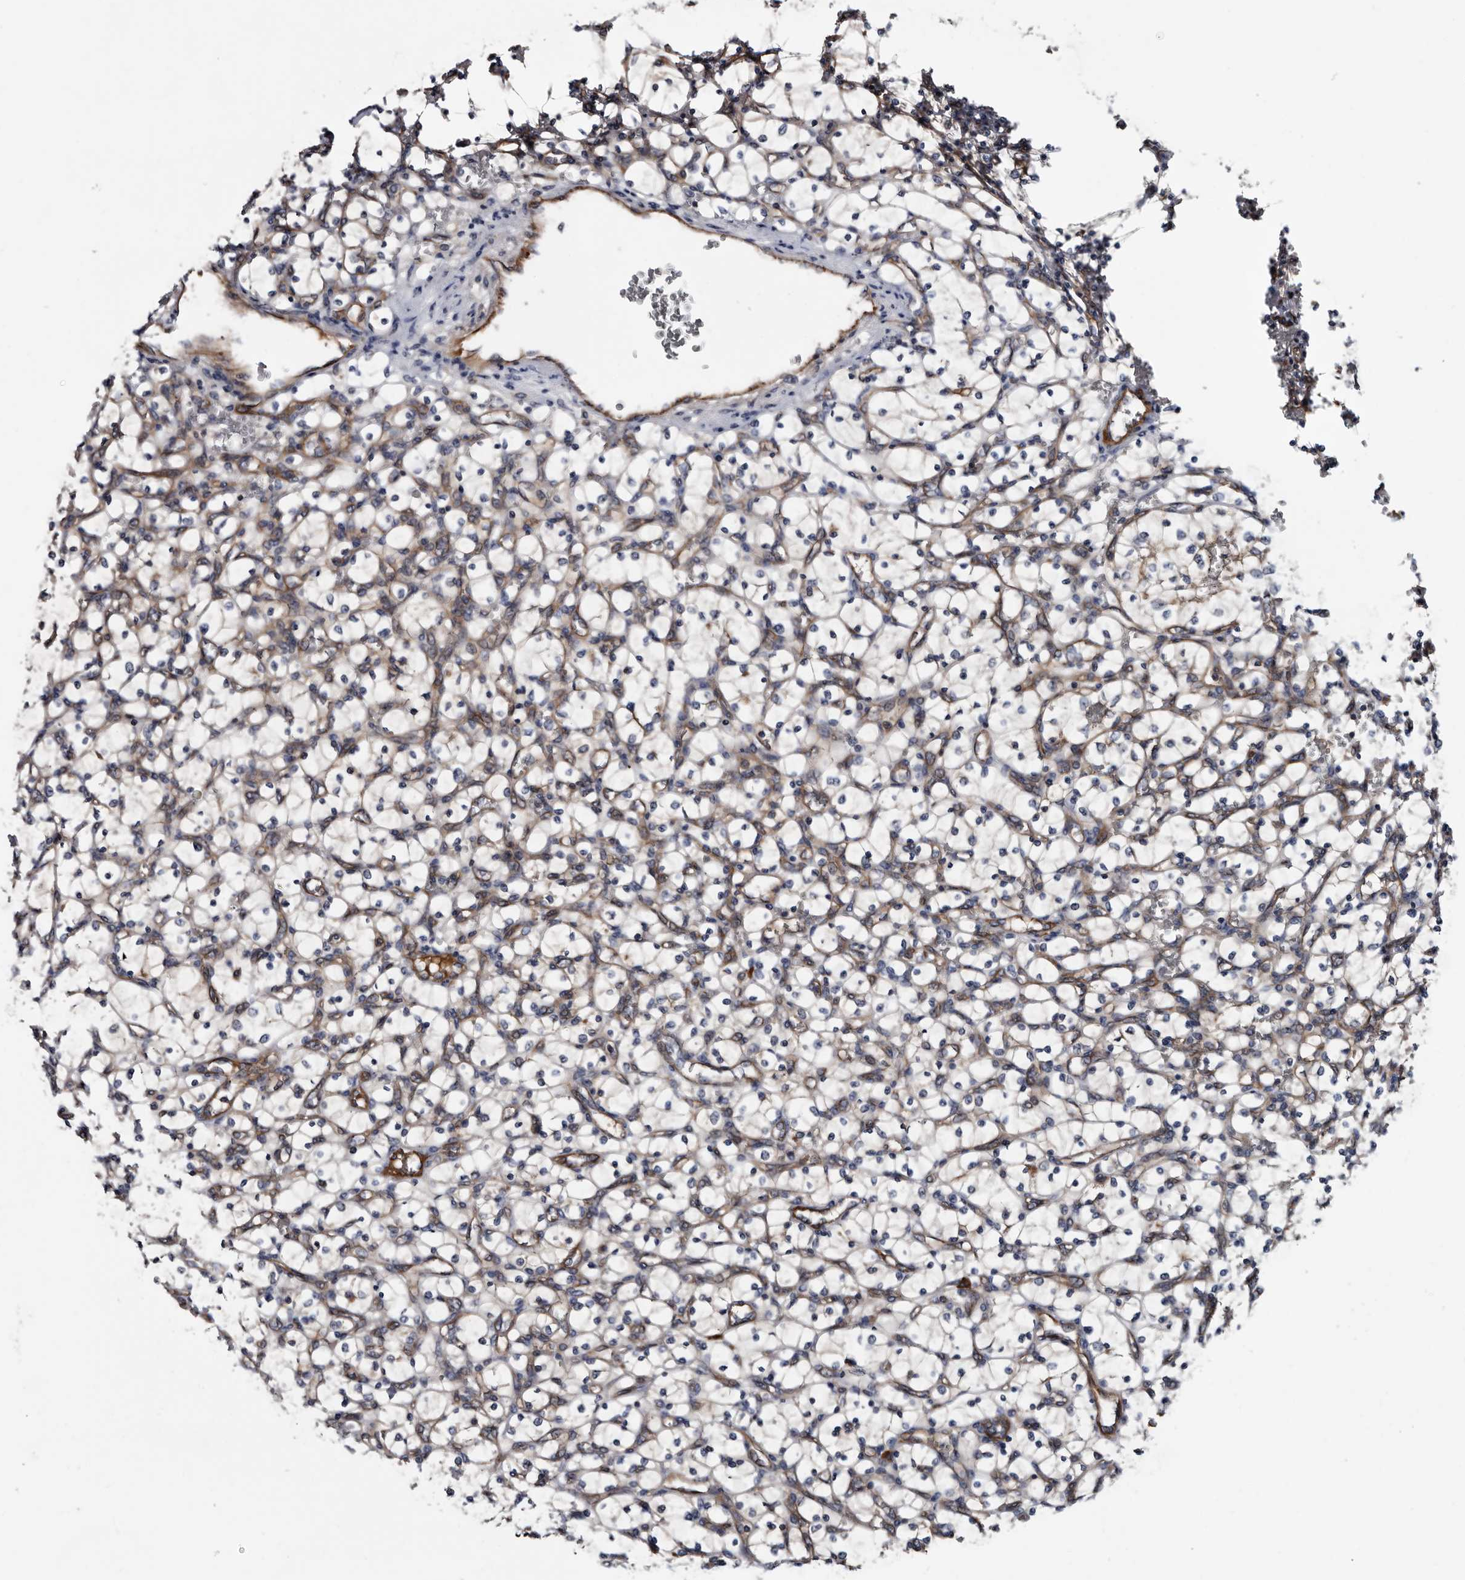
{"staining": {"intensity": "weak", "quantity": "25%-75%", "location": "cytoplasmic/membranous"}, "tissue": "renal cancer", "cell_type": "Tumor cells", "image_type": "cancer", "snomed": [{"axis": "morphology", "description": "Adenocarcinoma, NOS"}, {"axis": "topography", "description": "Kidney"}], "caption": "Weak cytoplasmic/membranous positivity is appreciated in approximately 25%-75% of tumor cells in renal cancer. Nuclei are stained in blue.", "gene": "TSPAN17", "patient": {"sex": "female", "age": 69}}